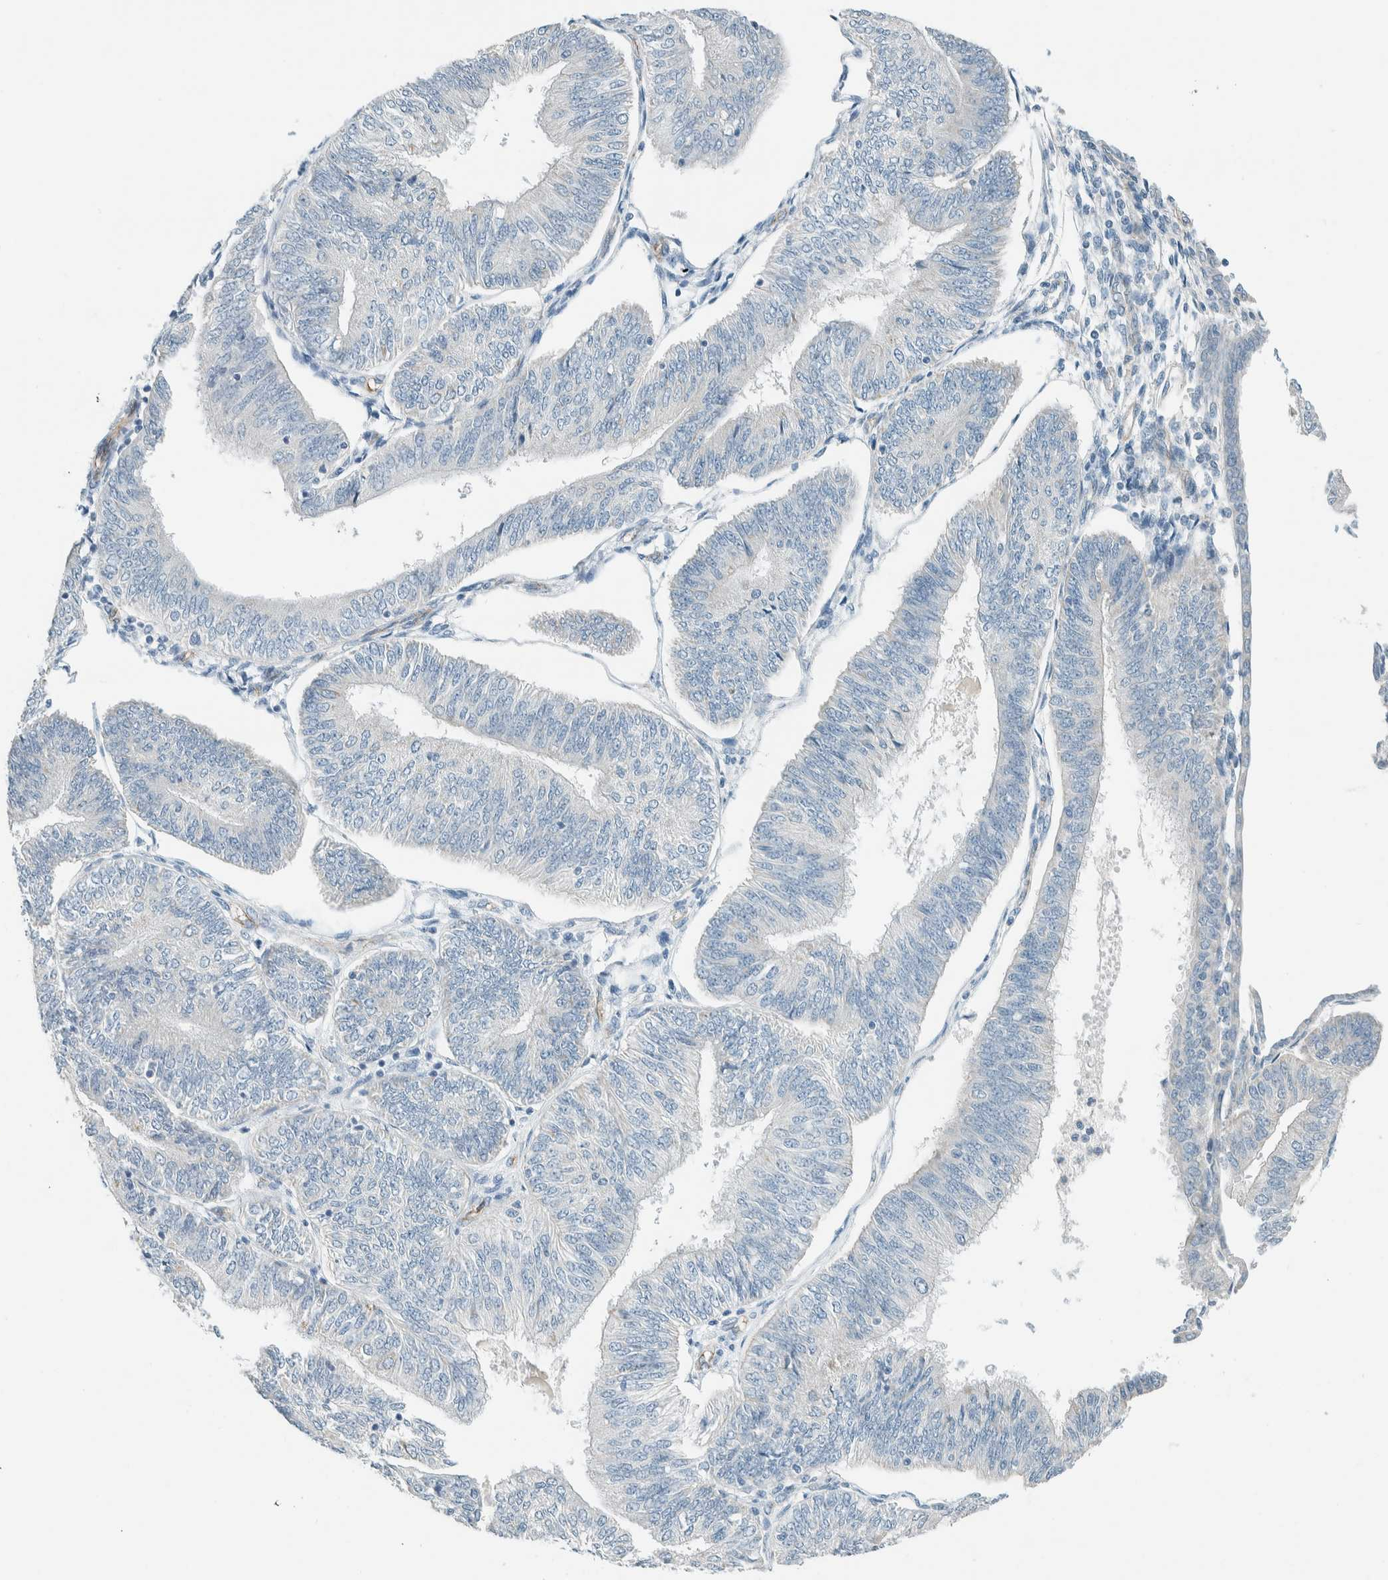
{"staining": {"intensity": "negative", "quantity": "none", "location": "none"}, "tissue": "endometrial cancer", "cell_type": "Tumor cells", "image_type": "cancer", "snomed": [{"axis": "morphology", "description": "Adenocarcinoma, NOS"}, {"axis": "topography", "description": "Endometrium"}], "caption": "Endometrial cancer was stained to show a protein in brown. There is no significant positivity in tumor cells.", "gene": "SLFN12", "patient": {"sex": "female", "age": 58}}